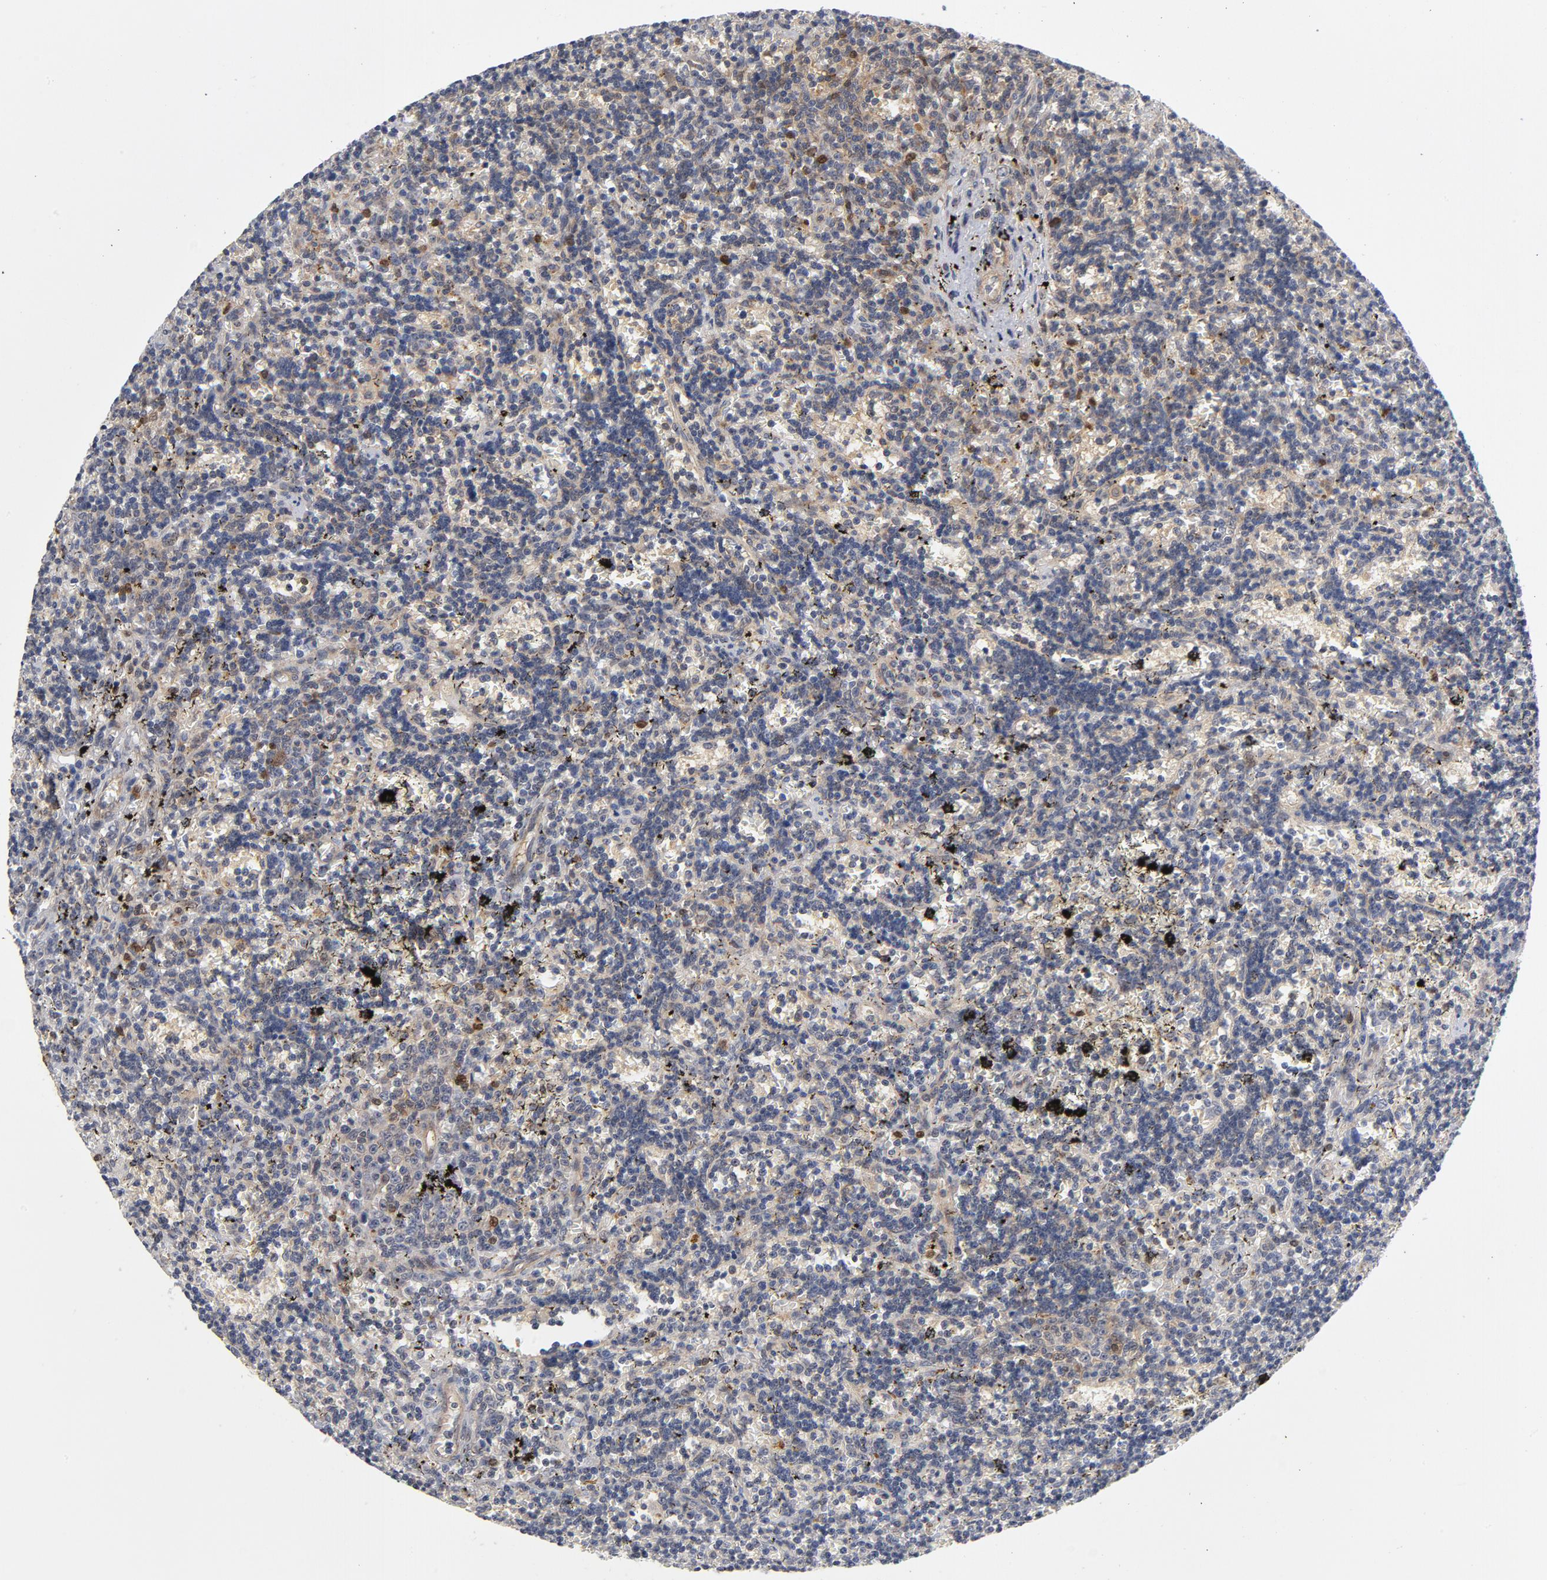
{"staining": {"intensity": "moderate", "quantity": "<25%", "location": "cytoplasmic/membranous"}, "tissue": "lymphoma", "cell_type": "Tumor cells", "image_type": "cancer", "snomed": [{"axis": "morphology", "description": "Malignant lymphoma, non-Hodgkin's type, Low grade"}, {"axis": "topography", "description": "Spleen"}], "caption": "Protein staining by IHC shows moderate cytoplasmic/membranous positivity in about <25% of tumor cells in lymphoma.", "gene": "TRADD", "patient": {"sex": "male", "age": 60}}